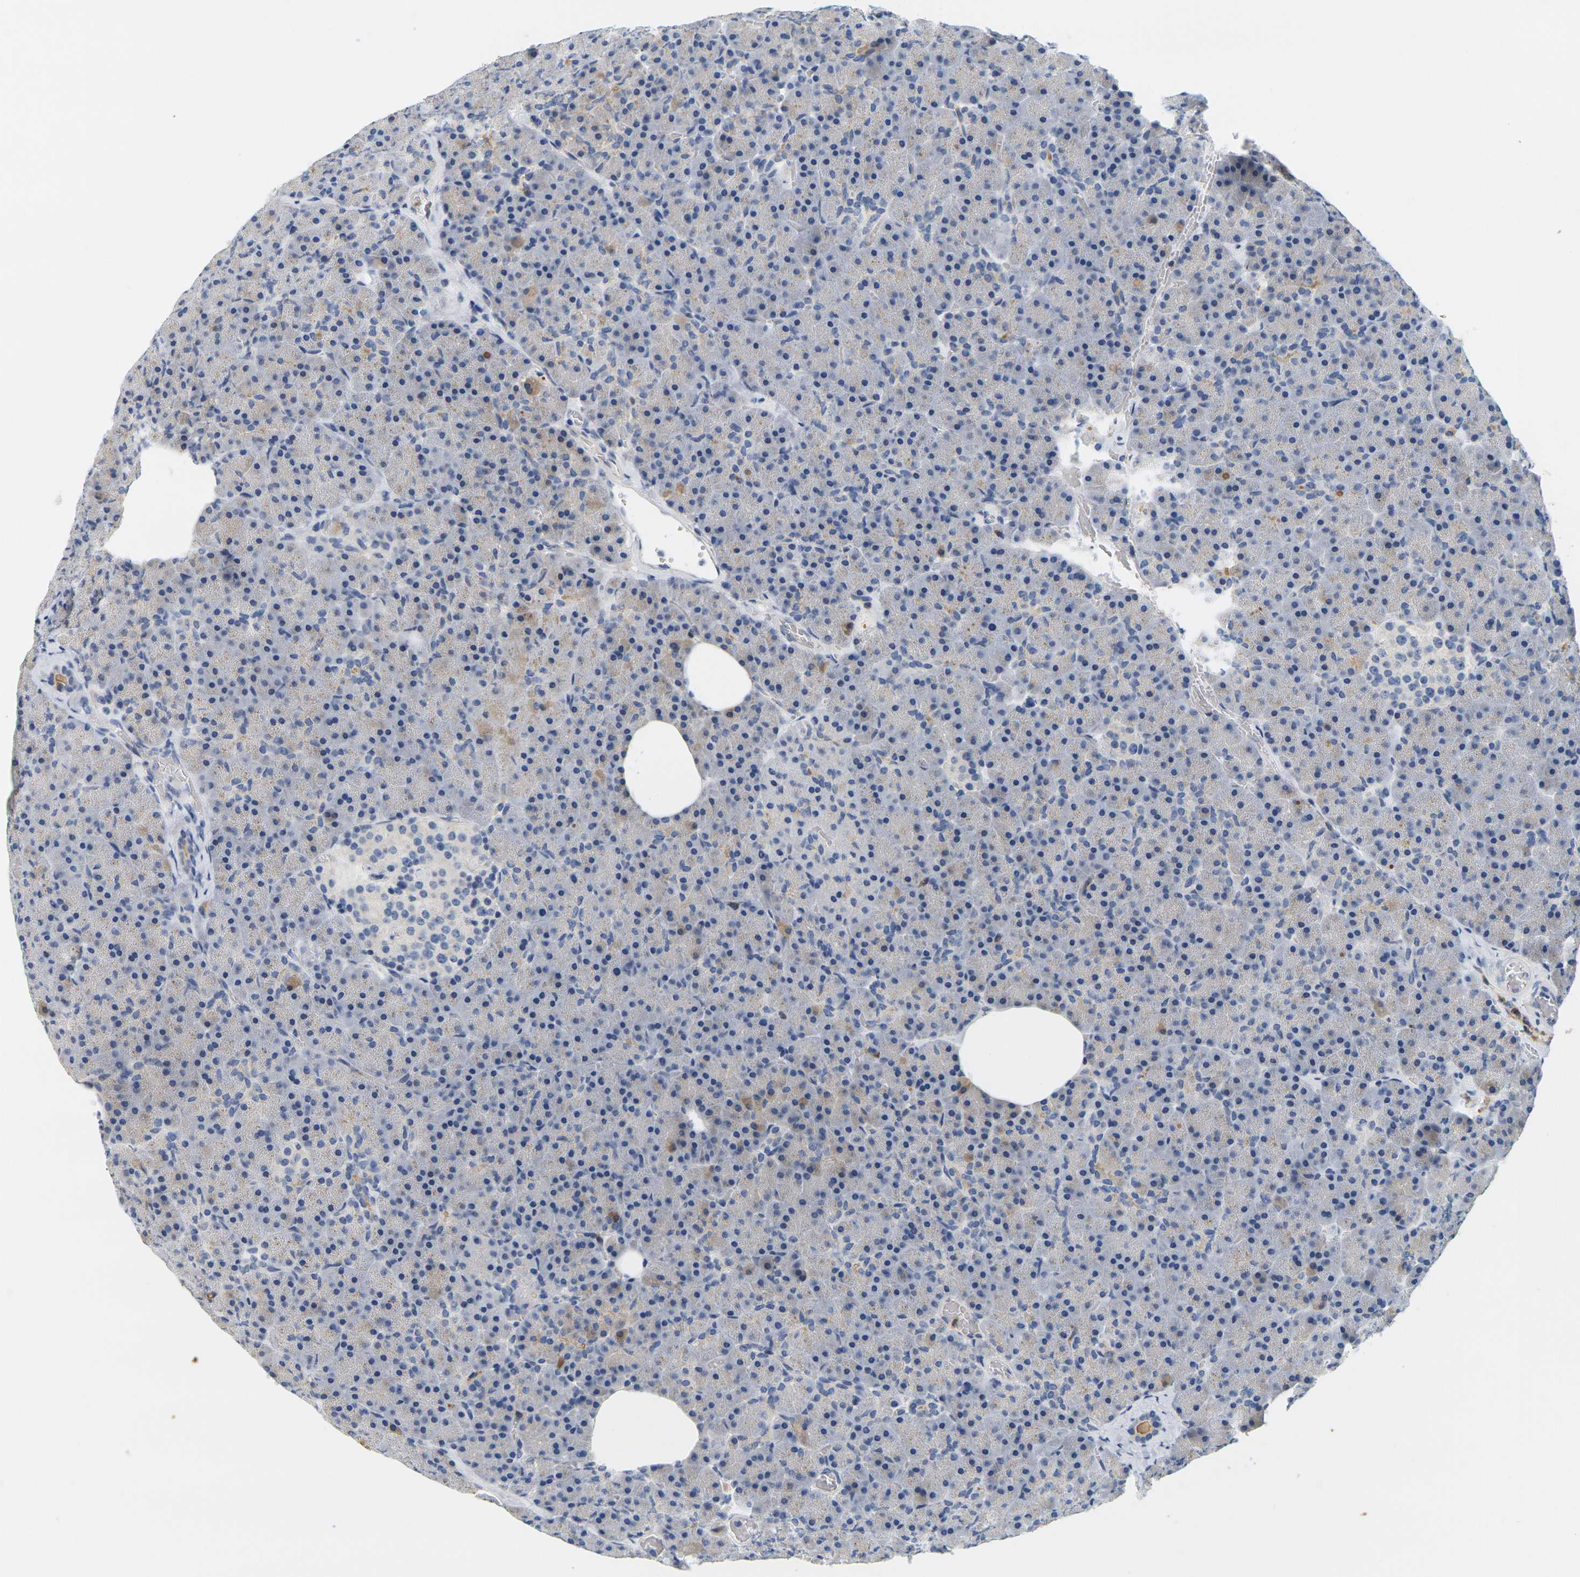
{"staining": {"intensity": "weak", "quantity": "25%-75%", "location": "cytoplasmic/membranous"}, "tissue": "pancreas", "cell_type": "Exocrine glandular cells", "image_type": "normal", "snomed": [{"axis": "morphology", "description": "Normal tissue, NOS"}, {"axis": "topography", "description": "Pancreas"}], "caption": "Benign pancreas demonstrates weak cytoplasmic/membranous staining in approximately 25%-75% of exocrine glandular cells, visualized by immunohistochemistry. (brown staining indicates protein expression, while blue staining denotes nuclei).", "gene": "KLK5", "patient": {"sex": "female", "age": 35}}